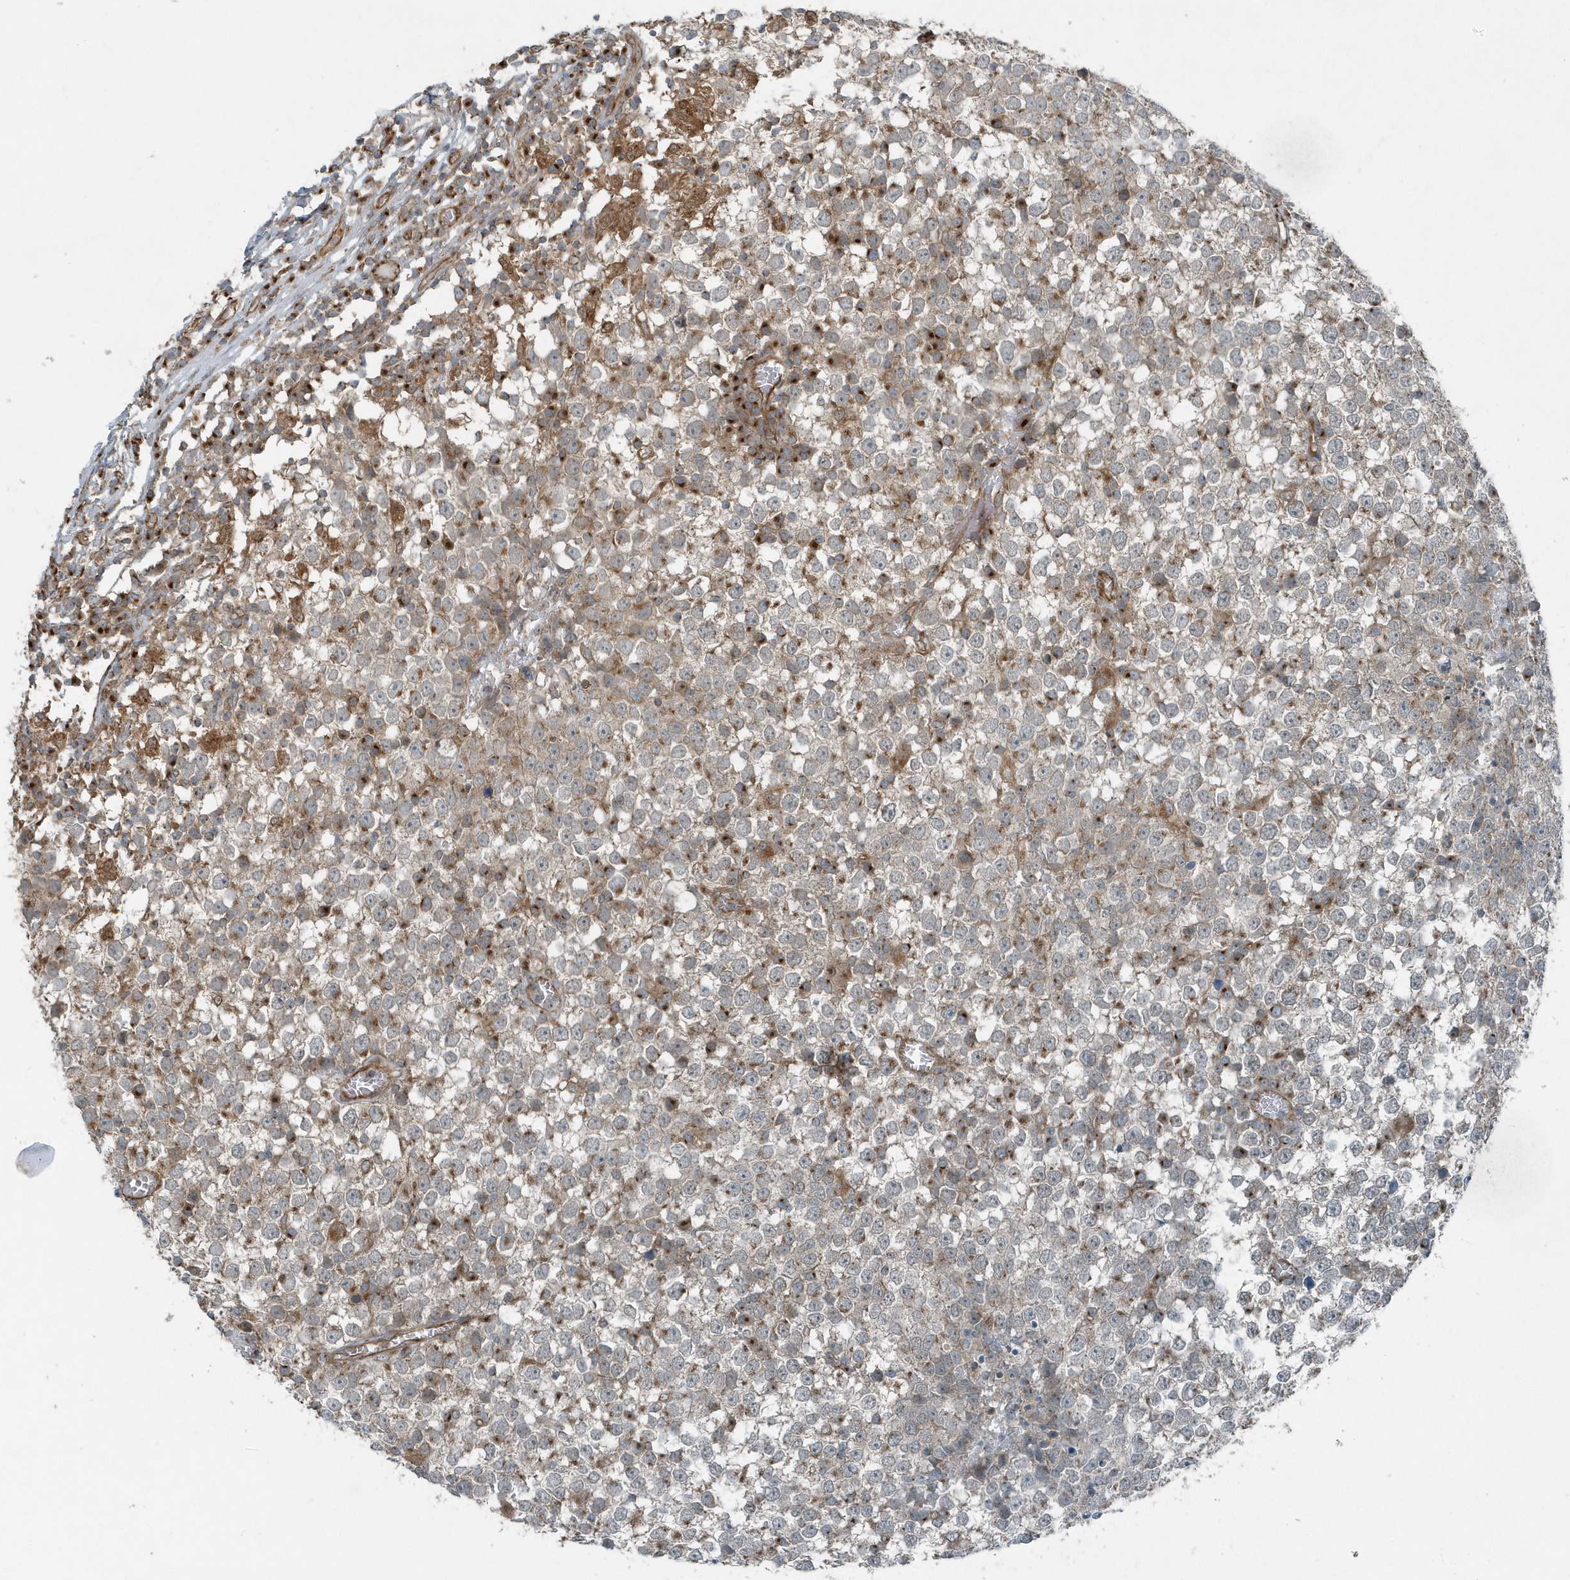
{"staining": {"intensity": "moderate", "quantity": "<25%", "location": "cytoplasmic/membranous"}, "tissue": "testis cancer", "cell_type": "Tumor cells", "image_type": "cancer", "snomed": [{"axis": "morphology", "description": "Seminoma, NOS"}, {"axis": "topography", "description": "Testis"}], "caption": "A low amount of moderate cytoplasmic/membranous positivity is appreciated in approximately <25% of tumor cells in testis seminoma tissue.", "gene": "GCC2", "patient": {"sex": "male", "age": 65}}